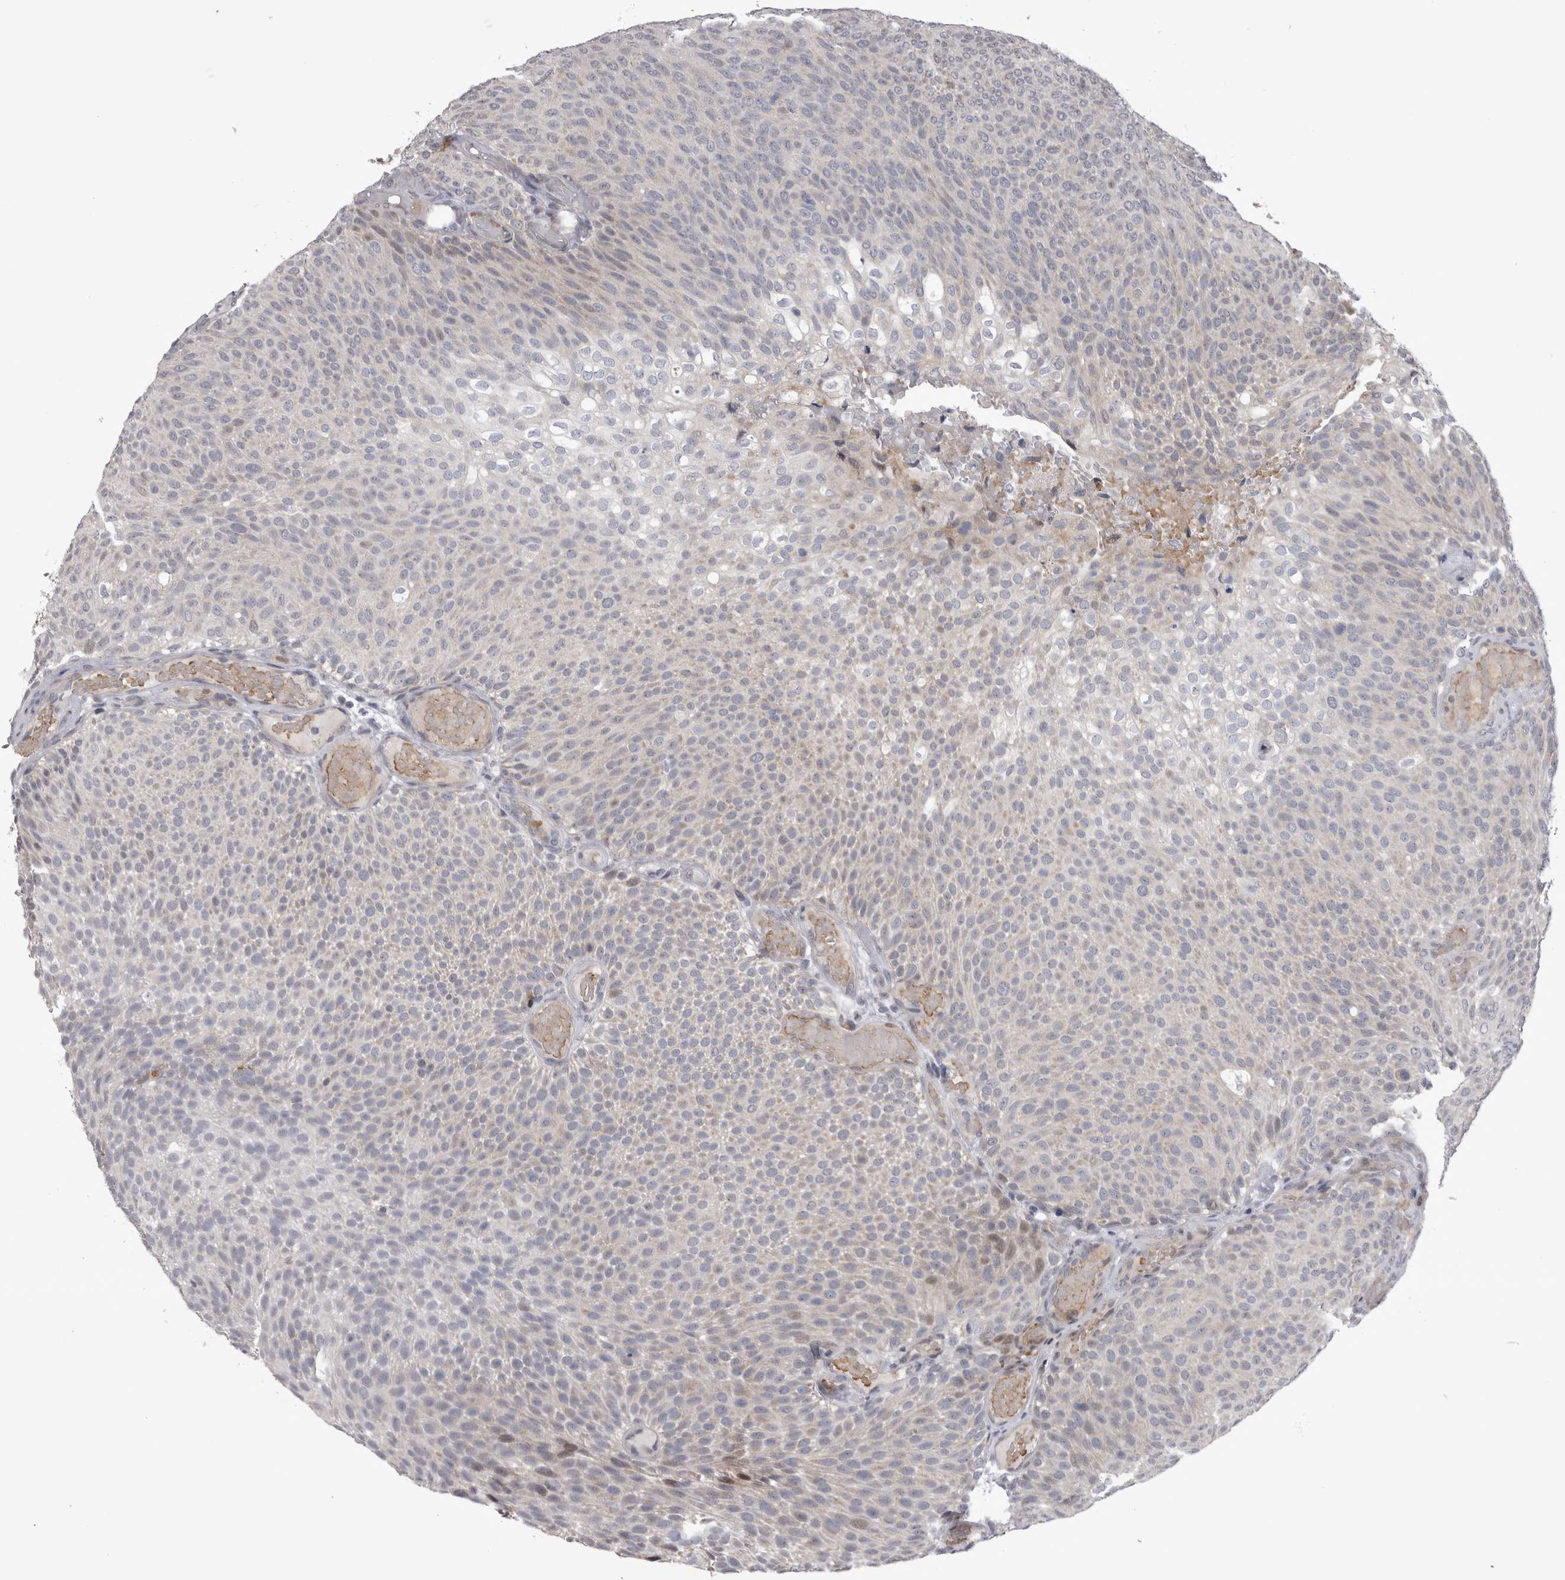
{"staining": {"intensity": "negative", "quantity": "none", "location": "none"}, "tissue": "urothelial cancer", "cell_type": "Tumor cells", "image_type": "cancer", "snomed": [{"axis": "morphology", "description": "Urothelial carcinoma, Low grade"}, {"axis": "topography", "description": "Urinary bladder"}], "caption": "Immunohistochemical staining of low-grade urothelial carcinoma displays no significant staining in tumor cells.", "gene": "IFI44", "patient": {"sex": "male", "age": 78}}